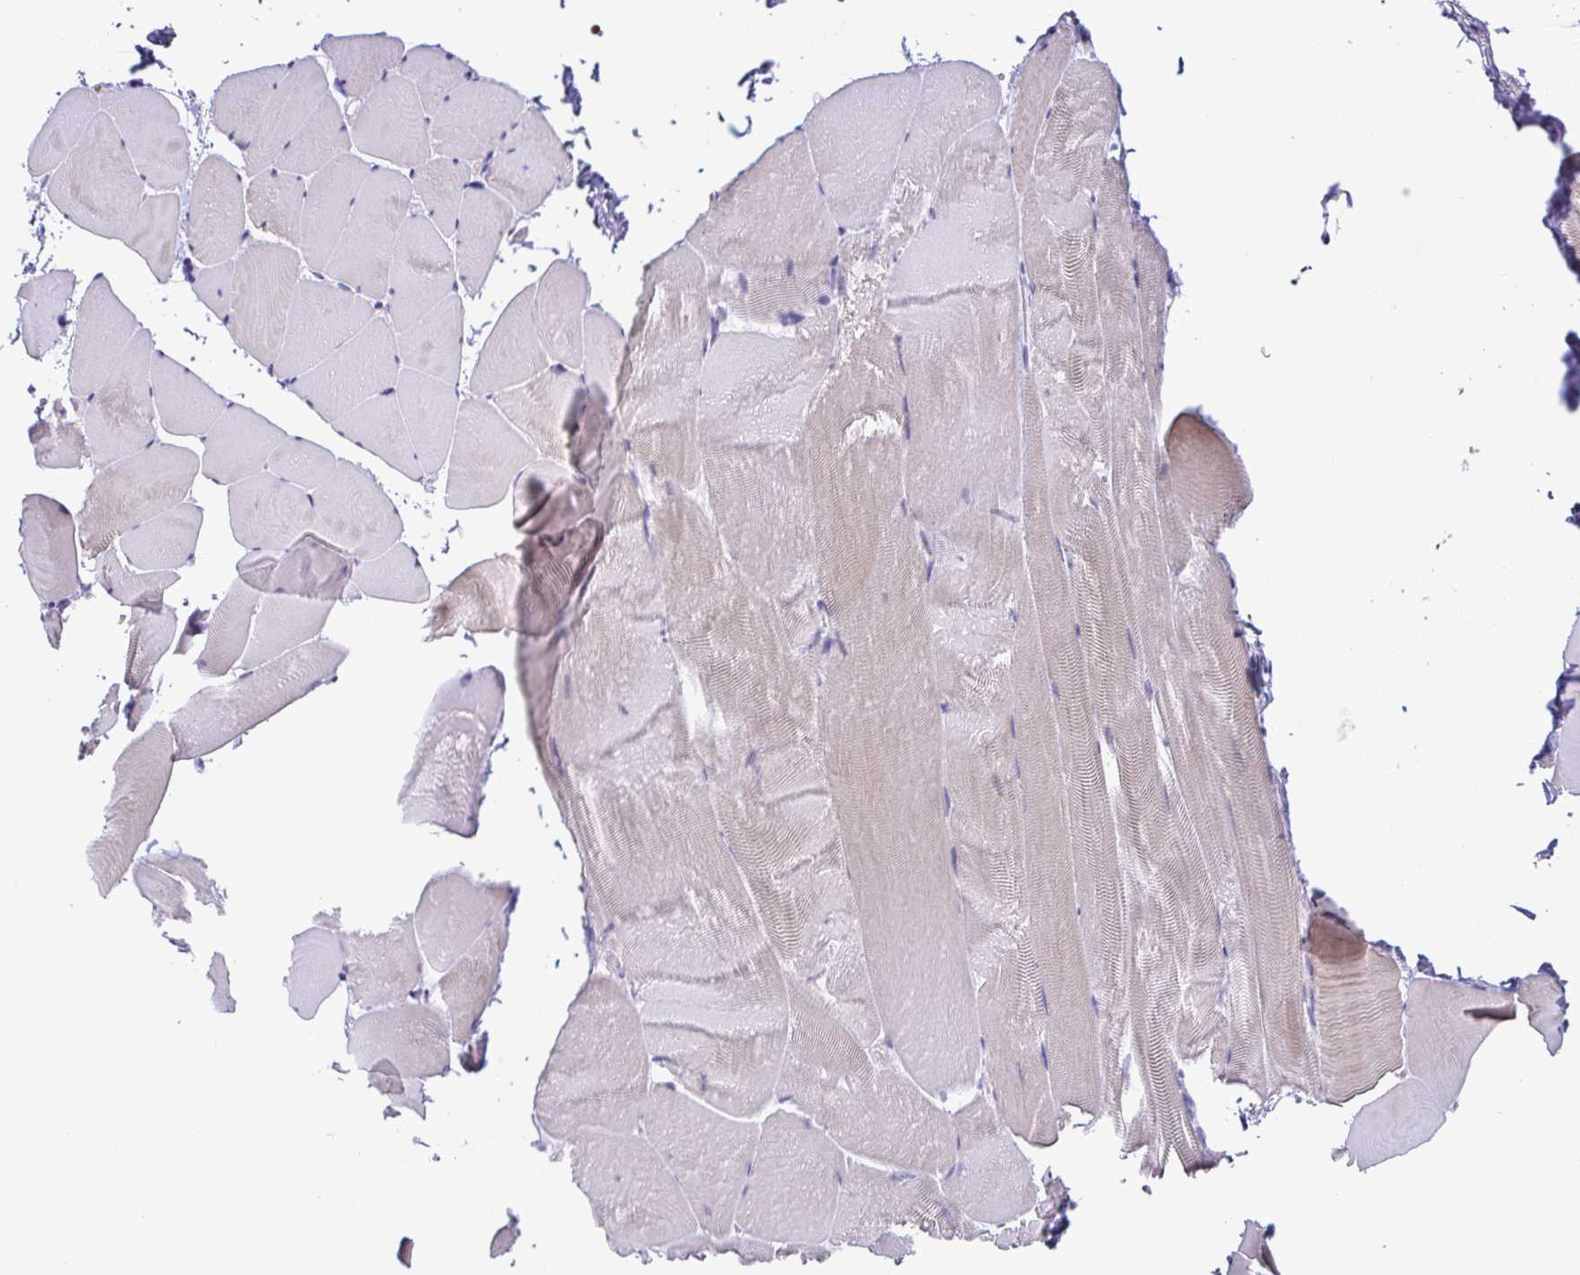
{"staining": {"intensity": "weak", "quantity": "<25%", "location": "cytoplasmic/membranous"}, "tissue": "skeletal muscle", "cell_type": "Myocytes", "image_type": "normal", "snomed": [{"axis": "morphology", "description": "Normal tissue, NOS"}, {"axis": "topography", "description": "Skeletal muscle"}], "caption": "There is no significant positivity in myocytes of skeletal muscle. (DAB (3,3'-diaminobenzidine) IHC, high magnification).", "gene": "TIPIN", "patient": {"sex": "female", "age": 64}}